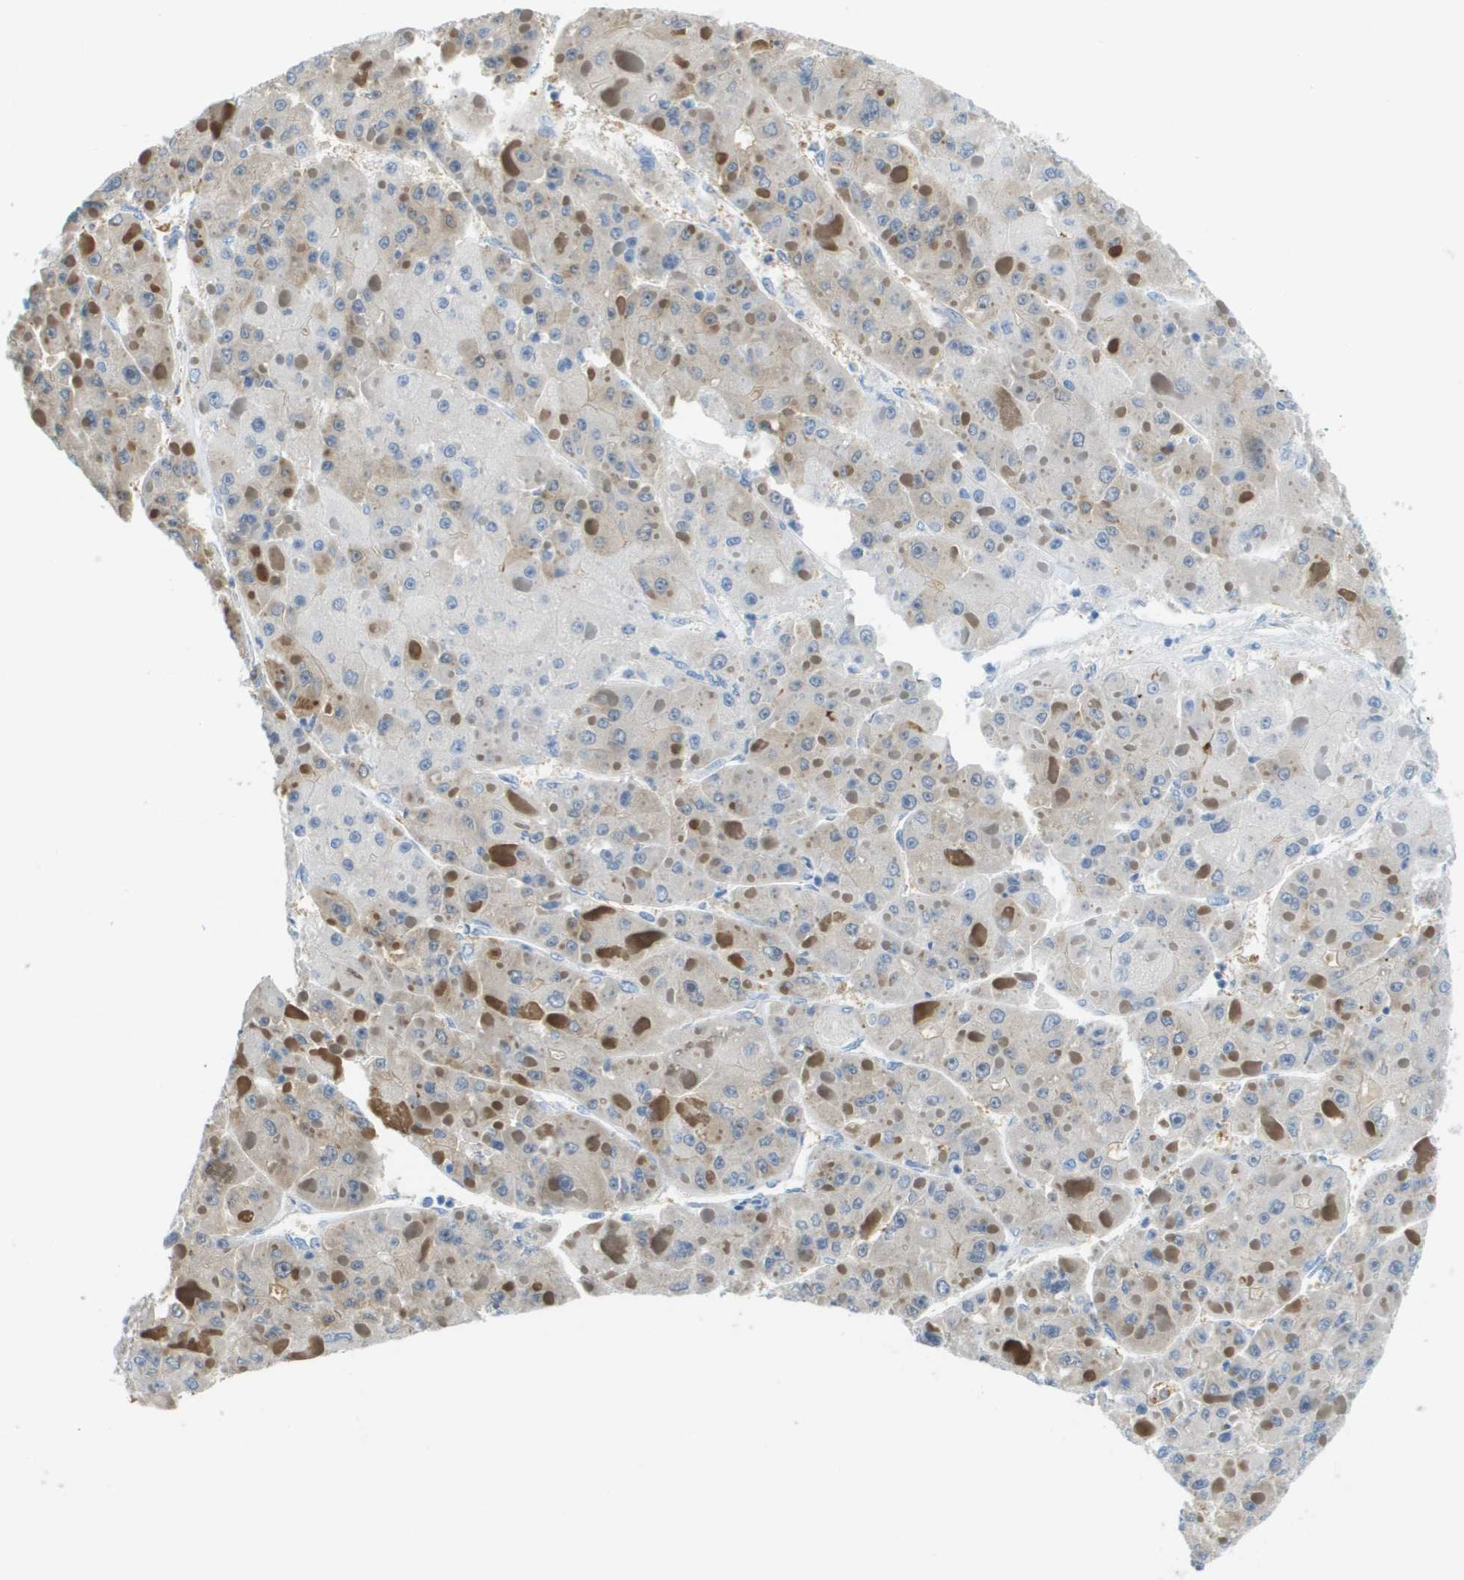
{"staining": {"intensity": "weak", "quantity": "<25%", "location": "cytoplasmic/membranous"}, "tissue": "liver cancer", "cell_type": "Tumor cells", "image_type": "cancer", "snomed": [{"axis": "morphology", "description": "Carcinoma, Hepatocellular, NOS"}, {"axis": "topography", "description": "Liver"}], "caption": "Protein analysis of liver hepatocellular carcinoma shows no significant expression in tumor cells.", "gene": "CDHR2", "patient": {"sex": "female", "age": 73}}